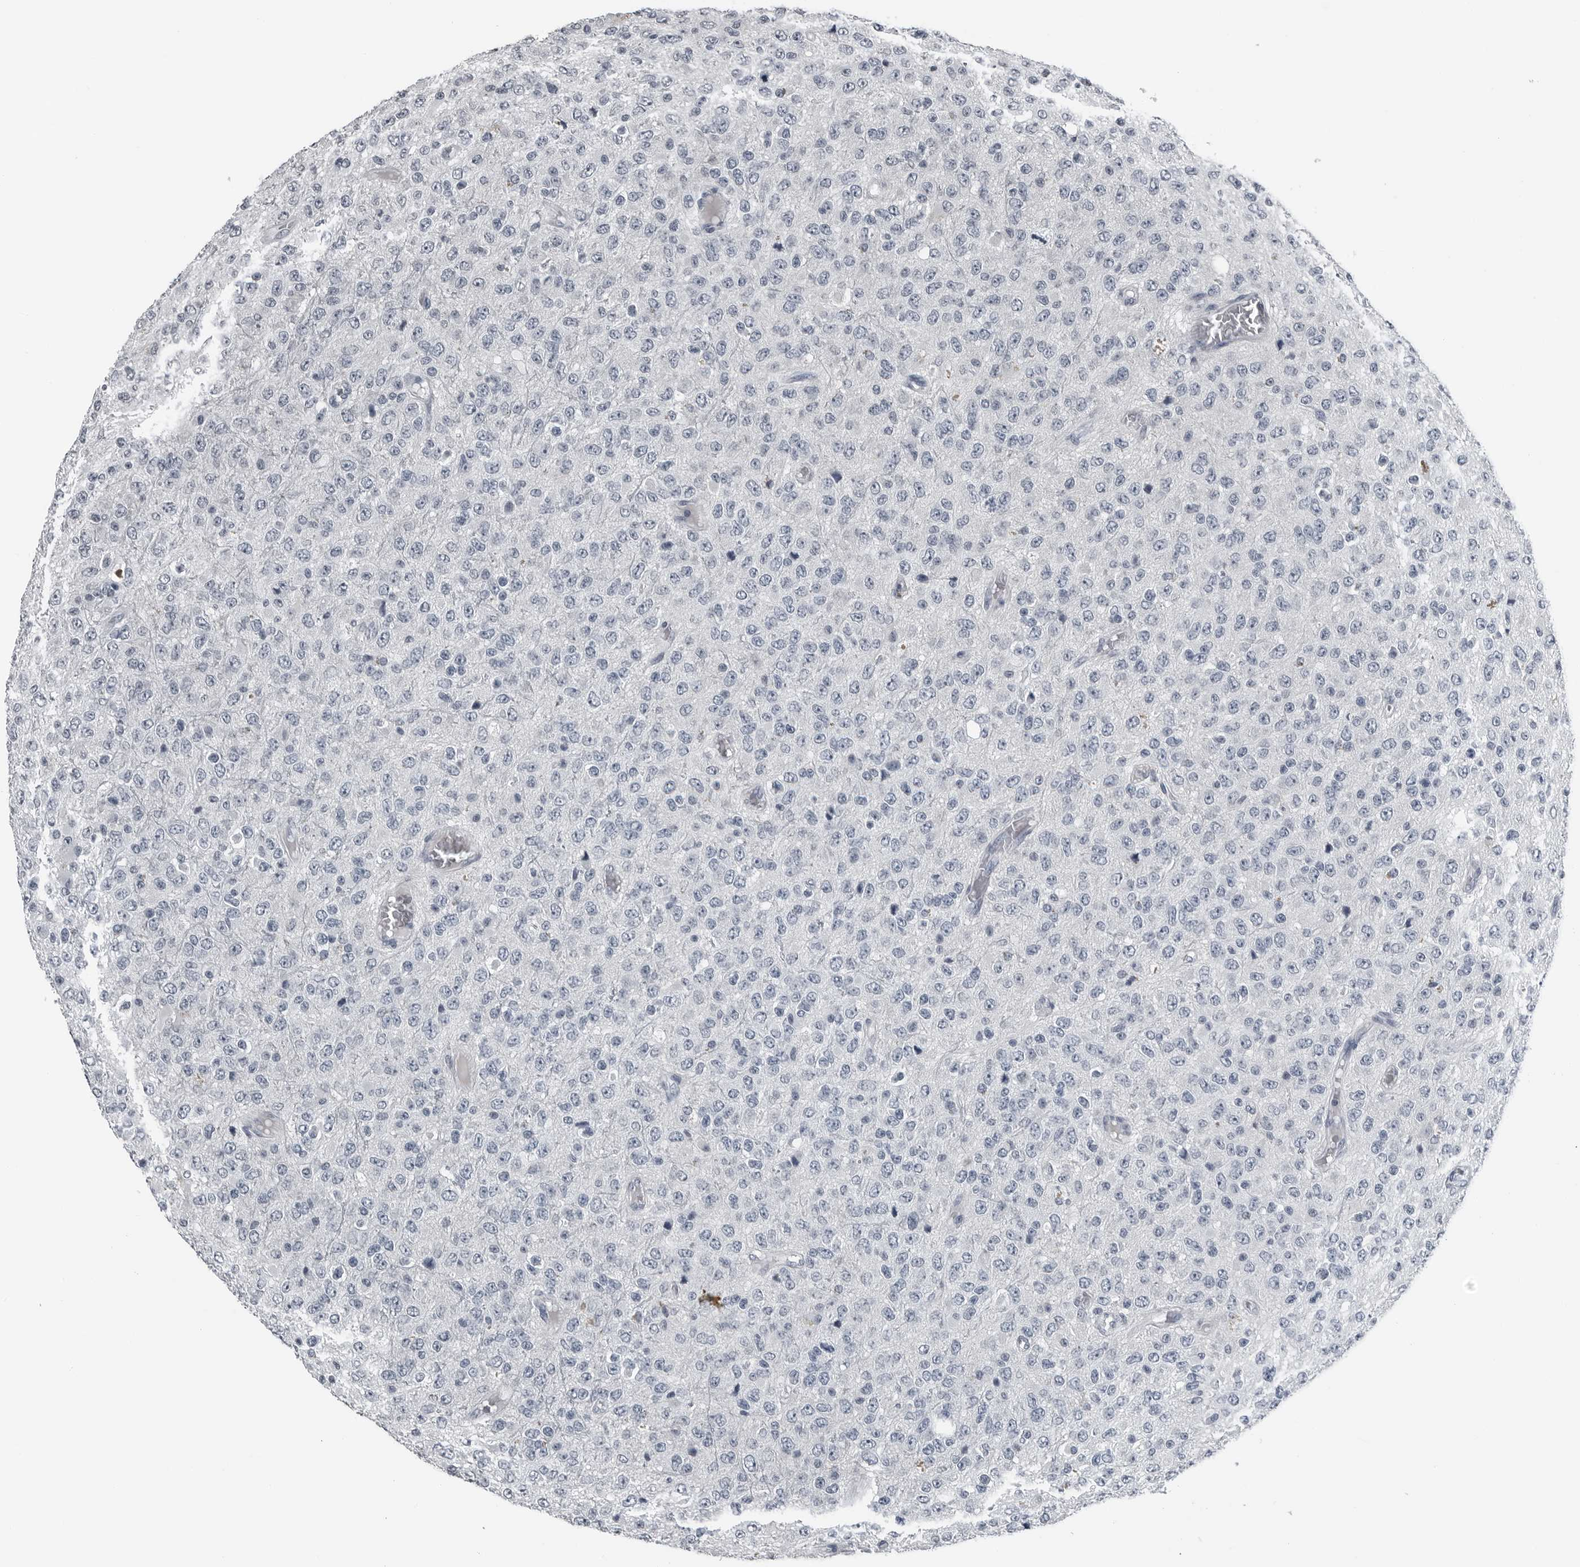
{"staining": {"intensity": "negative", "quantity": "none", "location": "none"}, "tissue": "glioma", "cell_type": "Tumor cells", "image_type": "cancer", "snomed": [{"axis": "morphology", "description": "Glioma, malignant, High grade"}, {"axis": "topography", "description": "pancreas cauda"}], "caption": "DAB immunohistochemical staining of human glioma demonstrates no significant staining in tumor cells.", "gene": "SPINK1", "patient": {"sex": "male", "age": 60}}